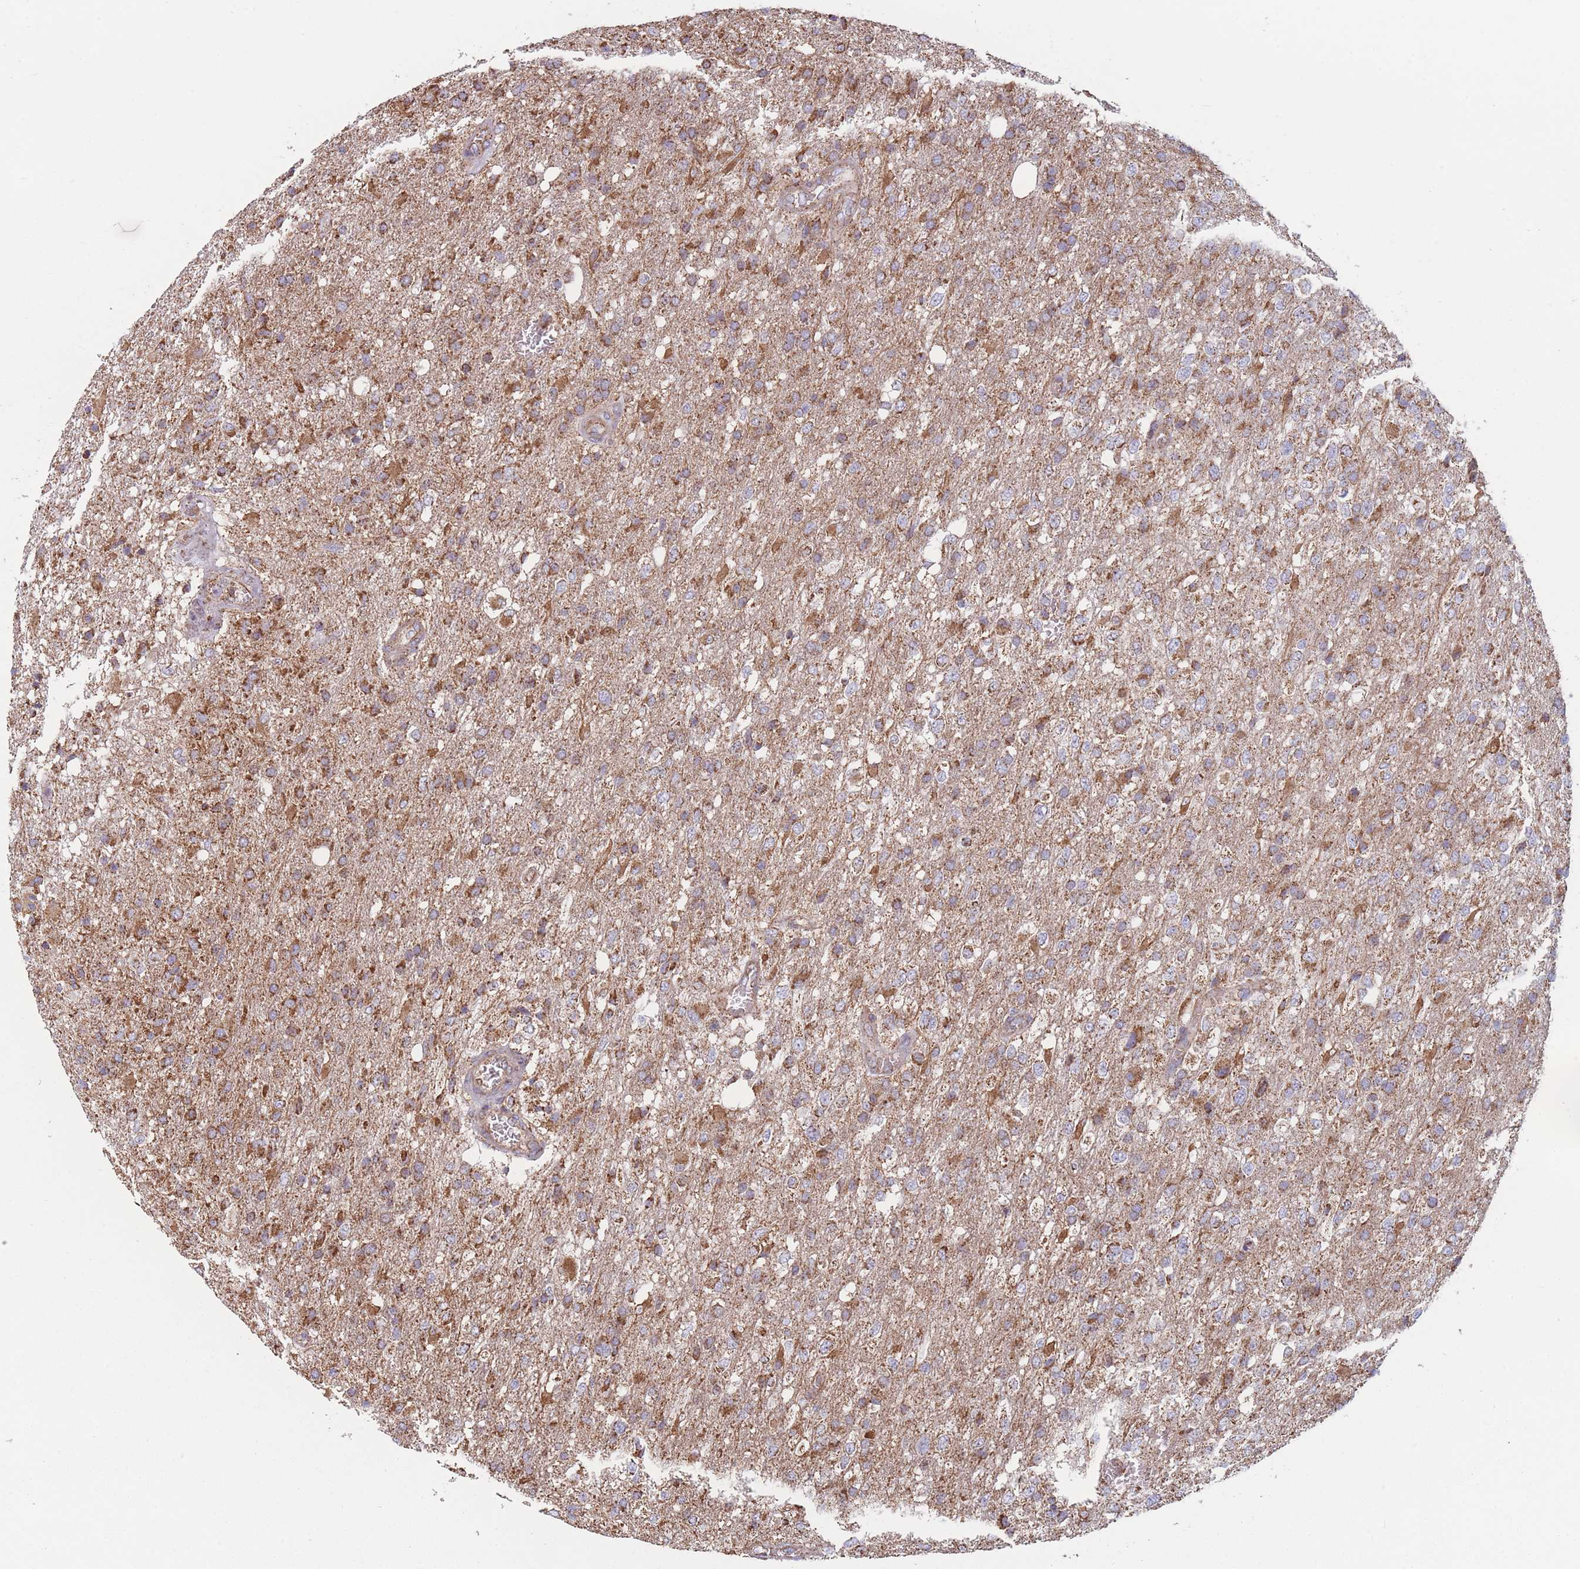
{"staining": {"intensity": "moderate", "quantity": ">75%", "location": "cytoplasmic/membranous"}, "tissue": "glioma", "cell_type": "Tumor cells", "image_type": "cancer", "snomed": [{"axis": "morphology", "description": "Glioma, malignant, High grade"}, {"axis": "topography", "description": "Brain"}], "caption": "Glioma stained with a protein marker exhibits moderate staining in tumor cells.", "gene": "KIF16B", "patient": {"sex": "female", "age": 74}}